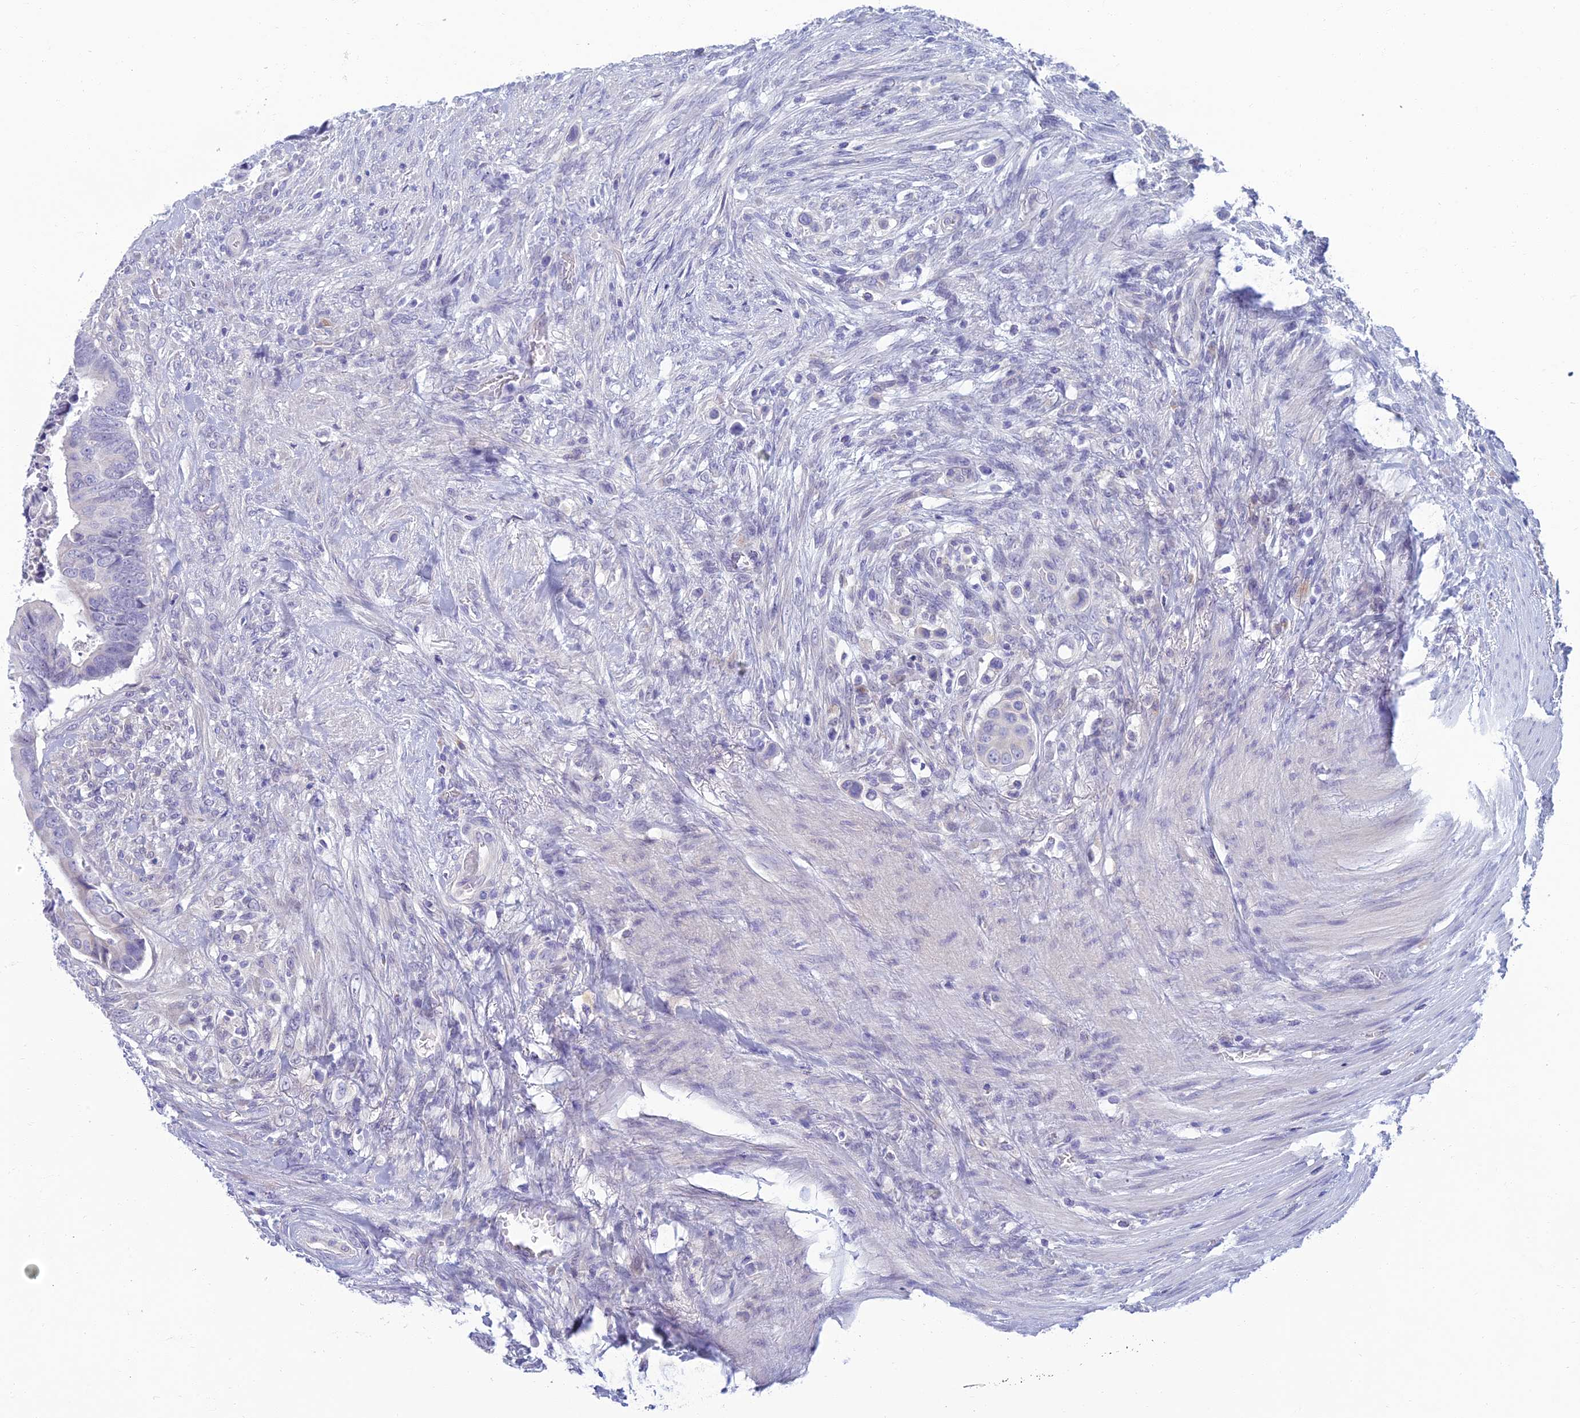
{"staining": {"intensity": "negative", "quantity": "none", "location": "none"}, "tissue": "colorectal cancer", "cell_type": "Tumor cells", "image_type": "cancer", "snomed": [{"axis": "morphology", "description": "Adenocarcinoma, NOS"}, {"axis": "topography", "description": "Rectum"}], "caption": "IHC histopathology image of neoplastic tissue: colorectal cancer stained with DAB shows no significant protein staining in tumor cells. (Immunohistochemistry (ihc), brightfield microscopy, high magnification).", "gene": "SLC25A41", "patient": {"sex": "female", "age": 78}}